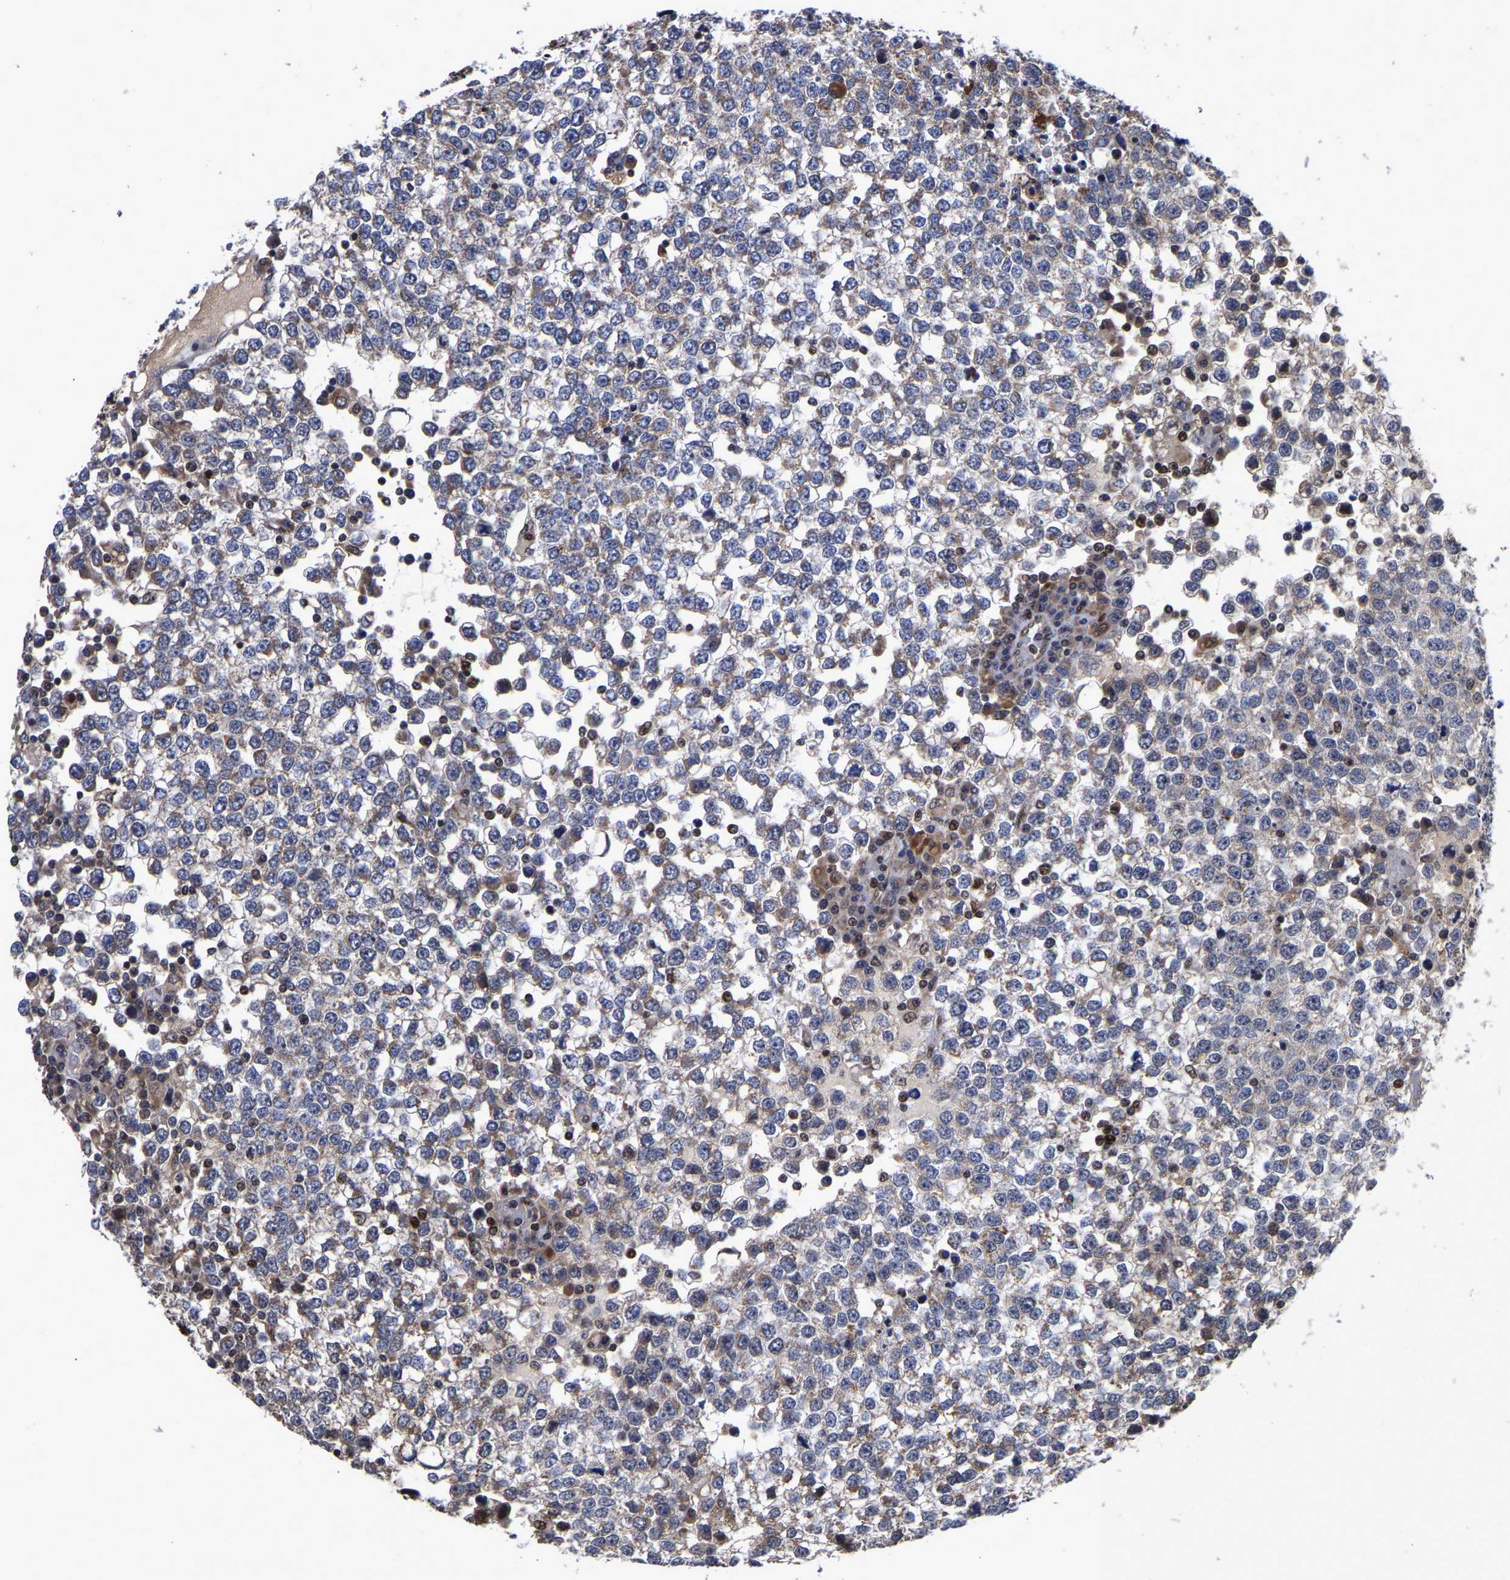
{"staining": {"intensity": "weak", "quantity": "<25%", "location": "cytoplasmic/membranous"}, "tissue": "testis cancer", "cell_type": "Tumor cells", "image_type": "cancer", "snomed": [{"axis": "morphology", "description": "Seminoma, NOS"}, {"axis": "topography", "description": "Testis"}], "caption": "Immunohistochemistry (IHC) micrograph of seminoma (testis) stained for a protein (brown), which reveals no positivity in tumor cells.", "gene": "JUNB", "patient": {"sex": "male", "age": 65}}